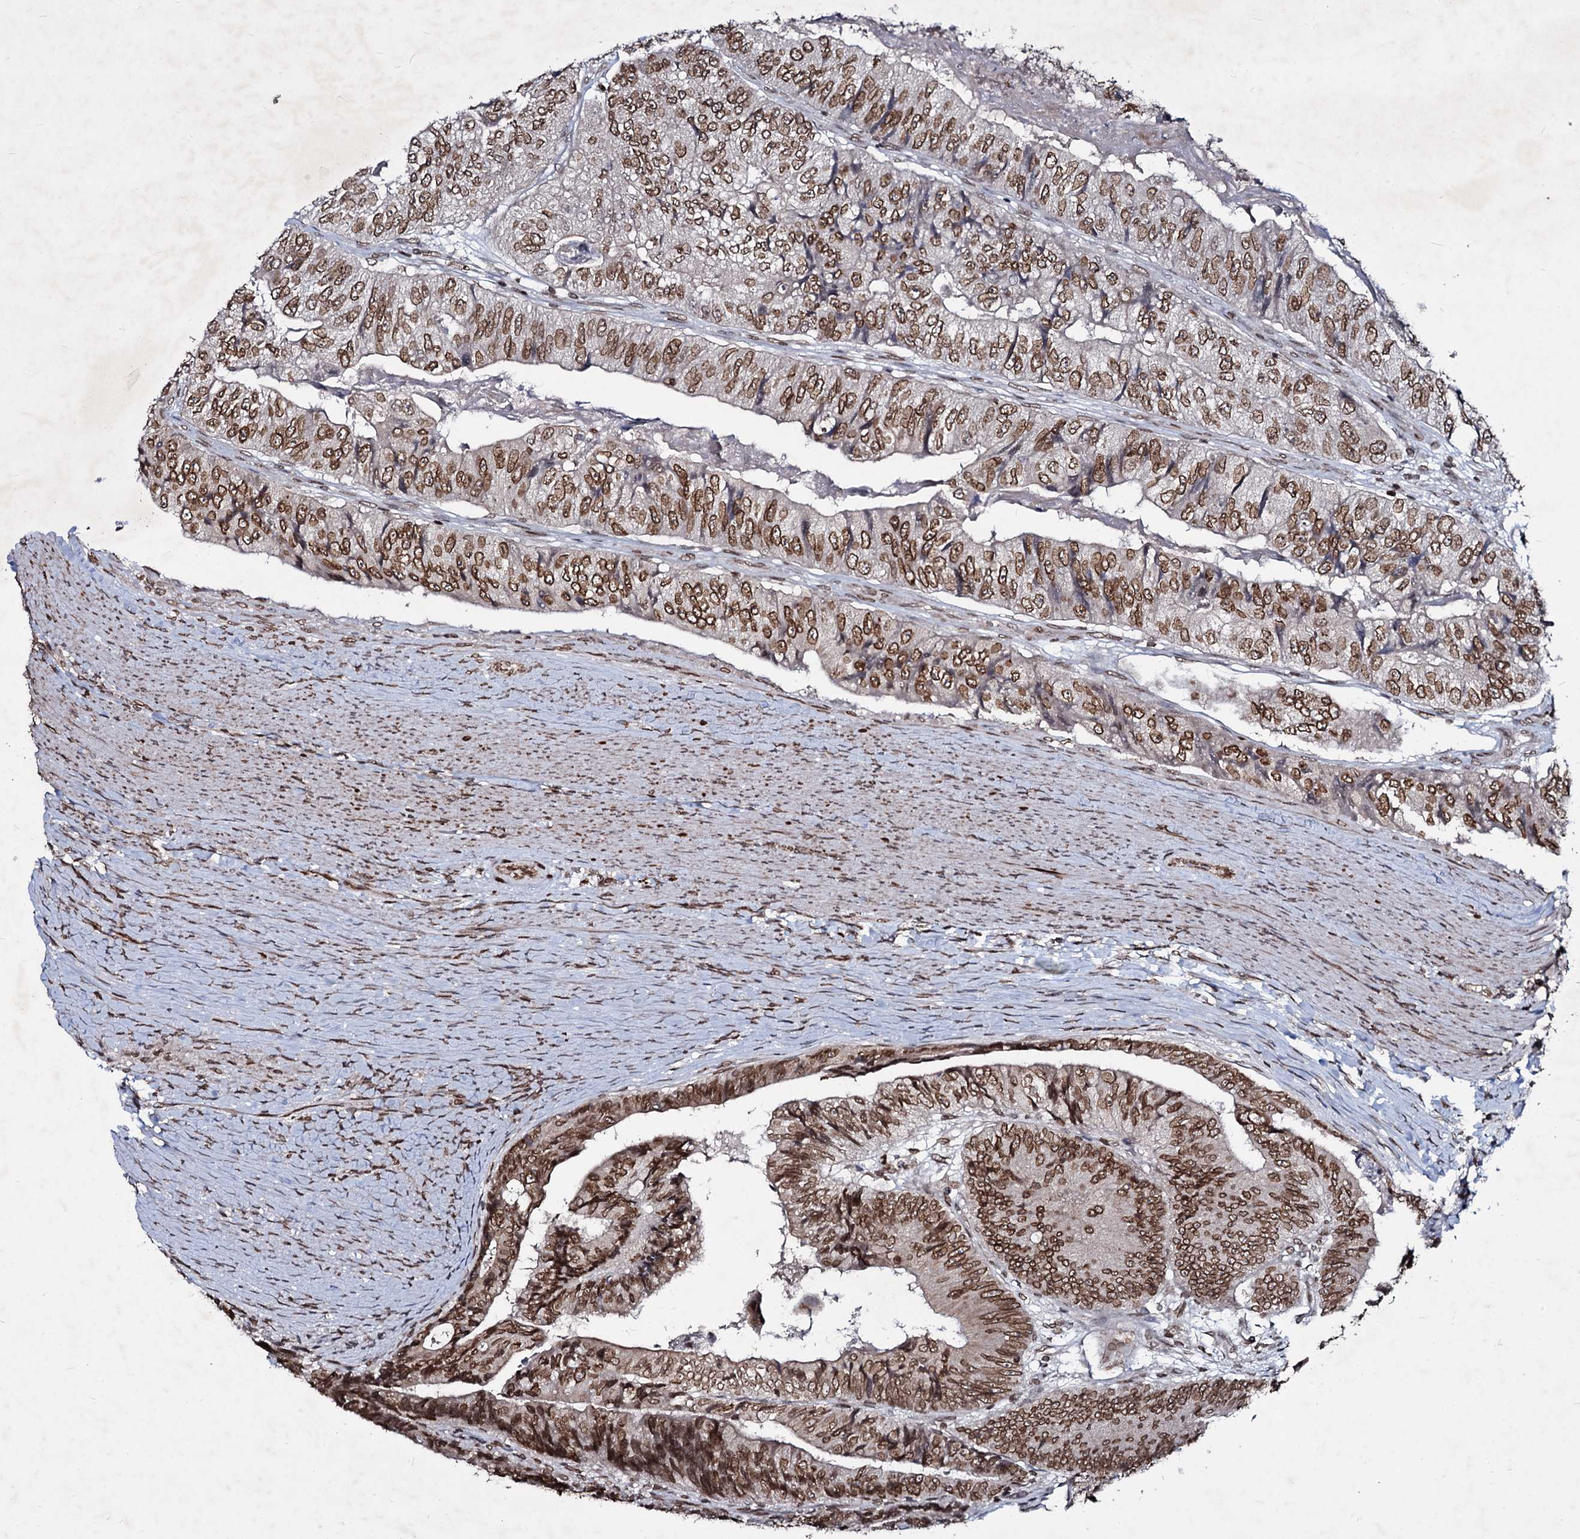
{"staining": {"intensity": "moderate", "quantity": ">75%", "location": "cytoplasmic/membranous,nuclear"}, "tissue": "colorectal cancer", "cell_type": "Tumor cells", "image_type": "cancer", "snomed": [{"axis": "morphology", "description": "Adenocarcinoma, NOS"}, {"axis": "topography", "description": "Colon"}], "caption": "Colorectal adenocarcinoma stained for a protein displays moderate cytoplasmic/membranous and nuclear positivity in tumor cells. (DAB IHC, brown staining for protein, blue staining for nuclei).", "gene": "RNF6", "patient": {"sex": "female", "age": 67}}